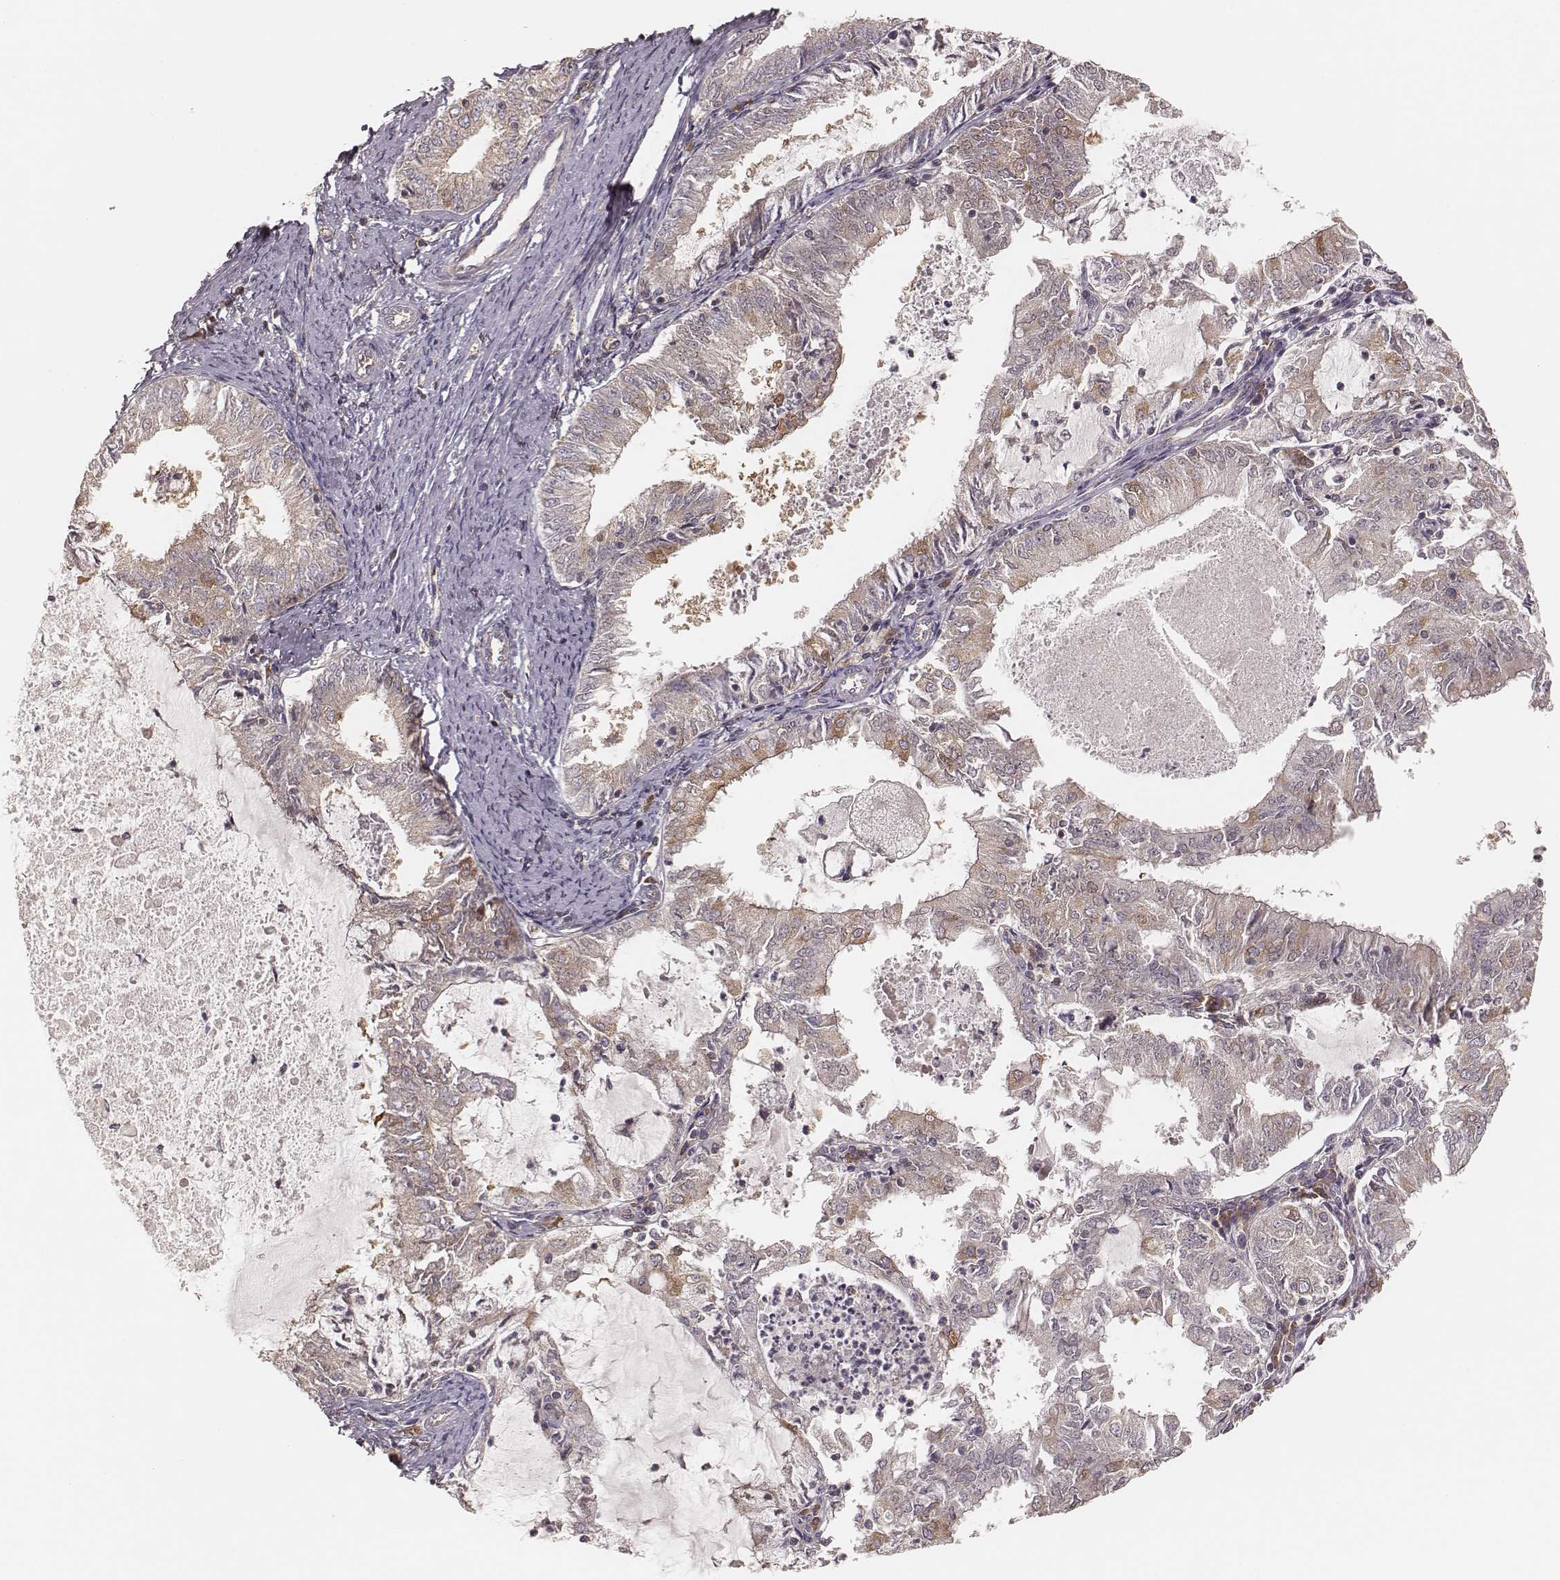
{"staining": {"intensity": "weak", "quantity": "<25%", "location": "cytoplasmic/membranous"}, "tissue": "endometrial cancer", "cell_type": "Tumor cells", "image_type": "cancer", "snomed": [{"axis": "morphology", "description": "Adenocarcinoma, NOS"}, {"axis": "topography", "description": "Endometrium"}], "caption": "An immunohistochemistry (IHC) photomicrograph of endometrial cancer (adenocarcinoma) is shown. There is no staining in tumor cells of endometrial cancer (adenocarcinoma).", "gene": "CARS1", "patient": {"sex": "female", "age": 57}}